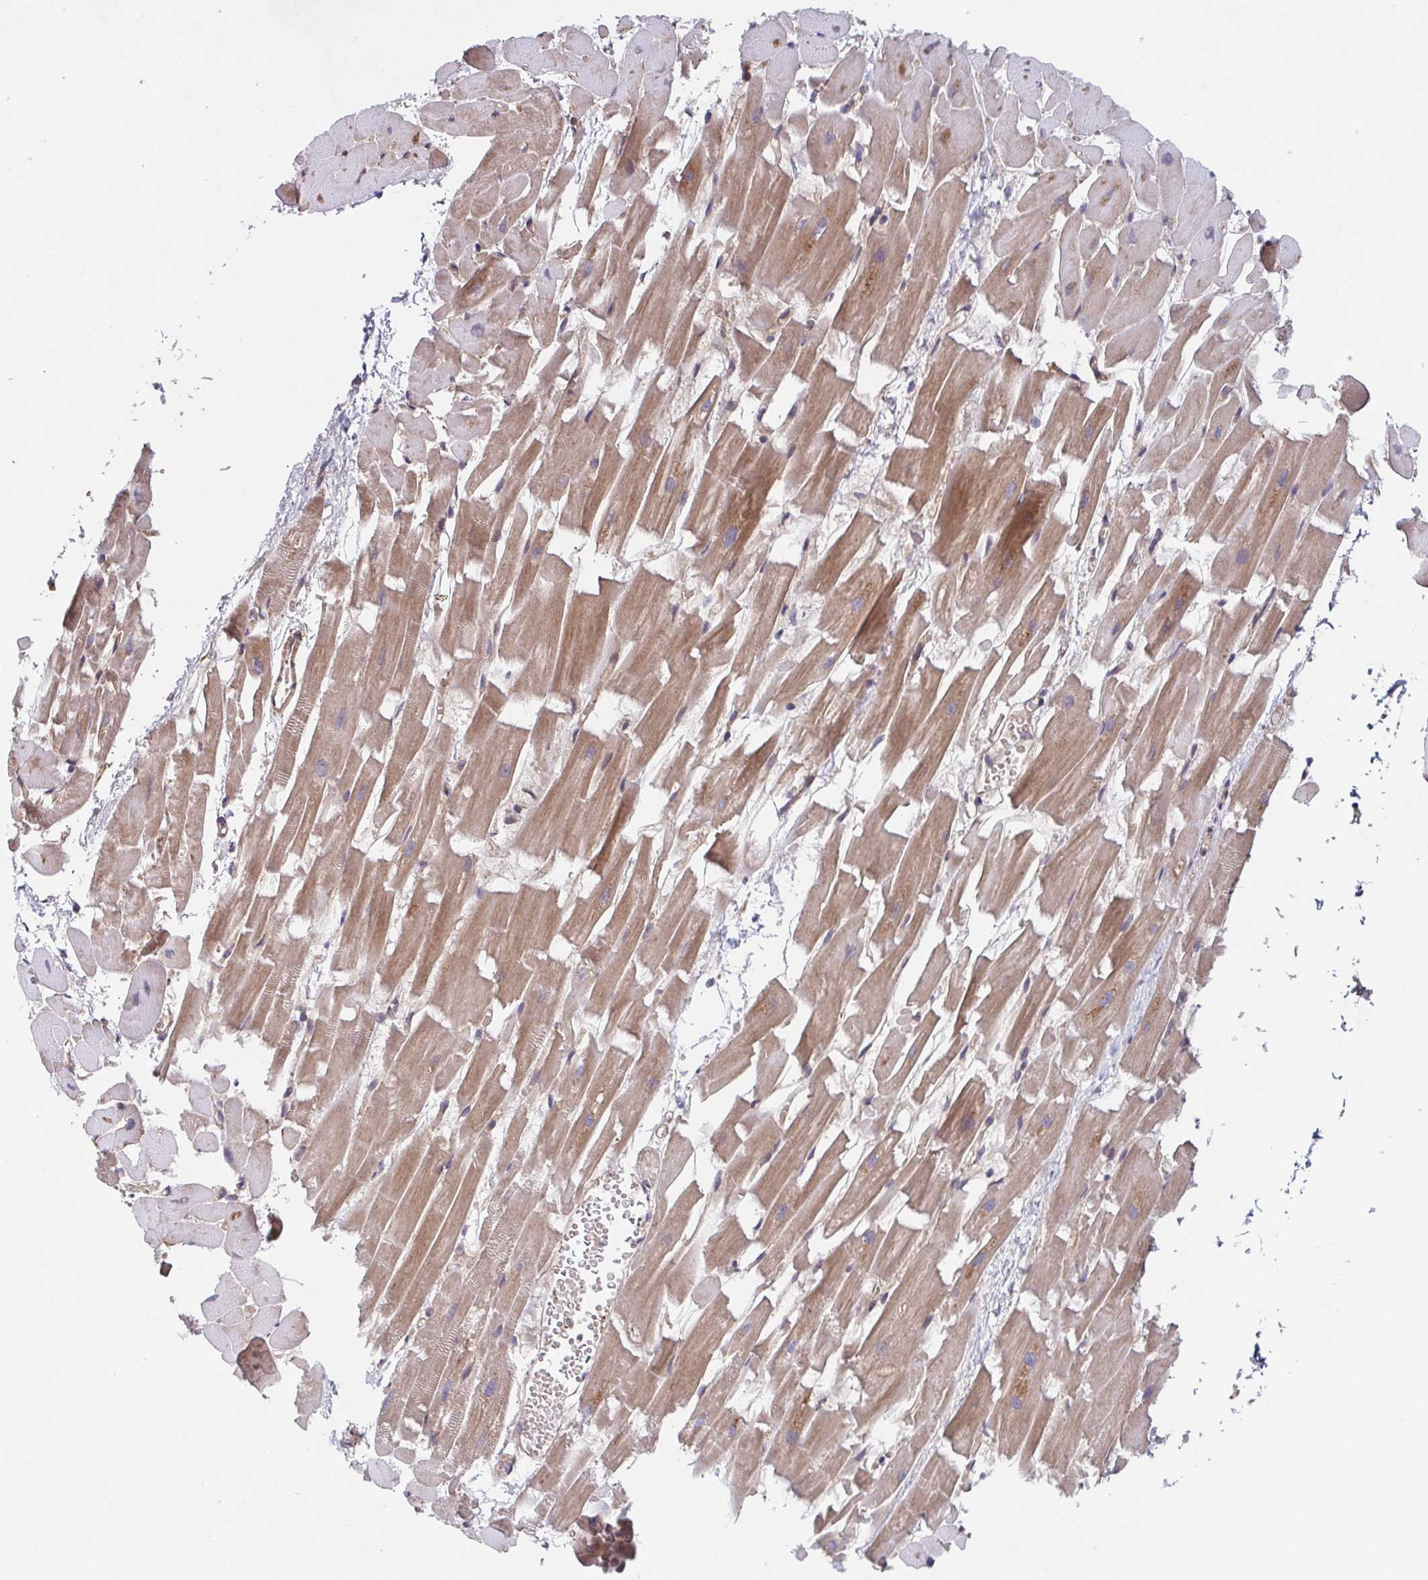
{"staining": {"intensity": "moderate", "quantity": "25%-75%", "location": "cytoplasmic/membranous"}, "tissue": "heart muscle", "cell_type": "Cardiomyocytes", "image_type": "normal", "snomed": [{"axis": "morphology", "description": "Normal tissue, NOS"}, {"axis": "topography", "description": "Heart"}], "caption": "Protein expression analysis of normal heart muscle exhibits moderate cytoplasmic/membranous staining in approximately 25%-75% of cardiomyocytes. The staining was performed using DAB (3,3'-diaminobenzidine), with brown indicating positive protein expression. Nuclei are stained blue with hematoxylin.", "gene": "COPB1", "patient": {"sex": "male", "age": 37}}